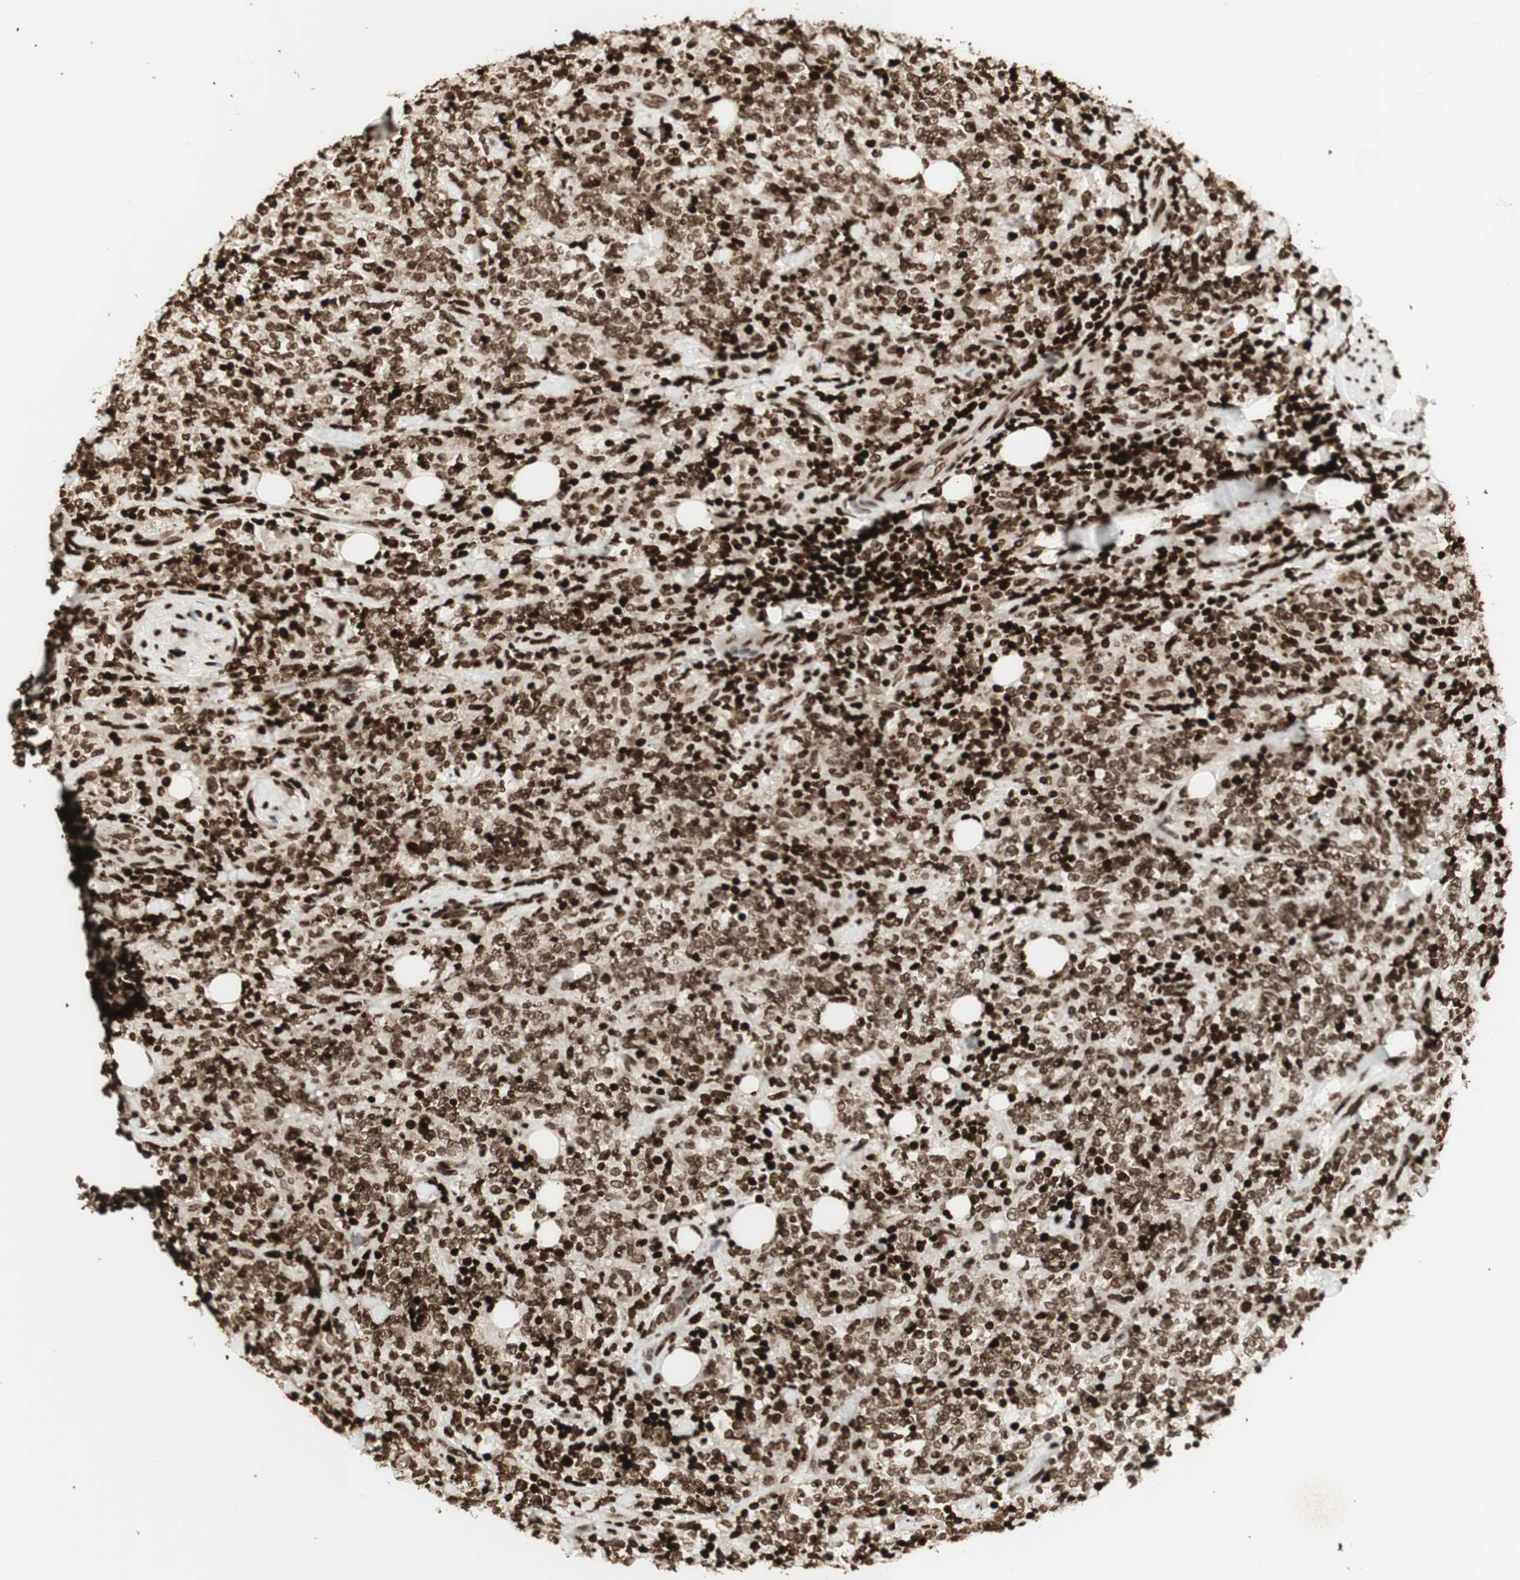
{"staining": {"intensity": "strong", "quantity": ">75%", "location": "nuclear"}, "tissue": "lymphoma", "cell_type": "Tumor cells", "image_type": "cancer", "snomed": [{"axis": "morphology", "description": "Malignant lymphoma, non-Hodgkin's type, High grade"}, {"axis": "topography", "description": "Soft tissue"}], "caption": "Immunohistochemistry staining of high-grade malignant lymphoma, non-Hodgkin's type, which shows high levels of strong nuclear positivity in approximately >75% of tumor cells indicating strong nuclear protein staining. The staining was performed using DAB (3,3'-diaminobenzidine) (brown) for protein detection and nuclei were counterstained in hematoxylin (blue).", "gene": "NCAPD2", "patient": {"sex": "male", "age": 18}}